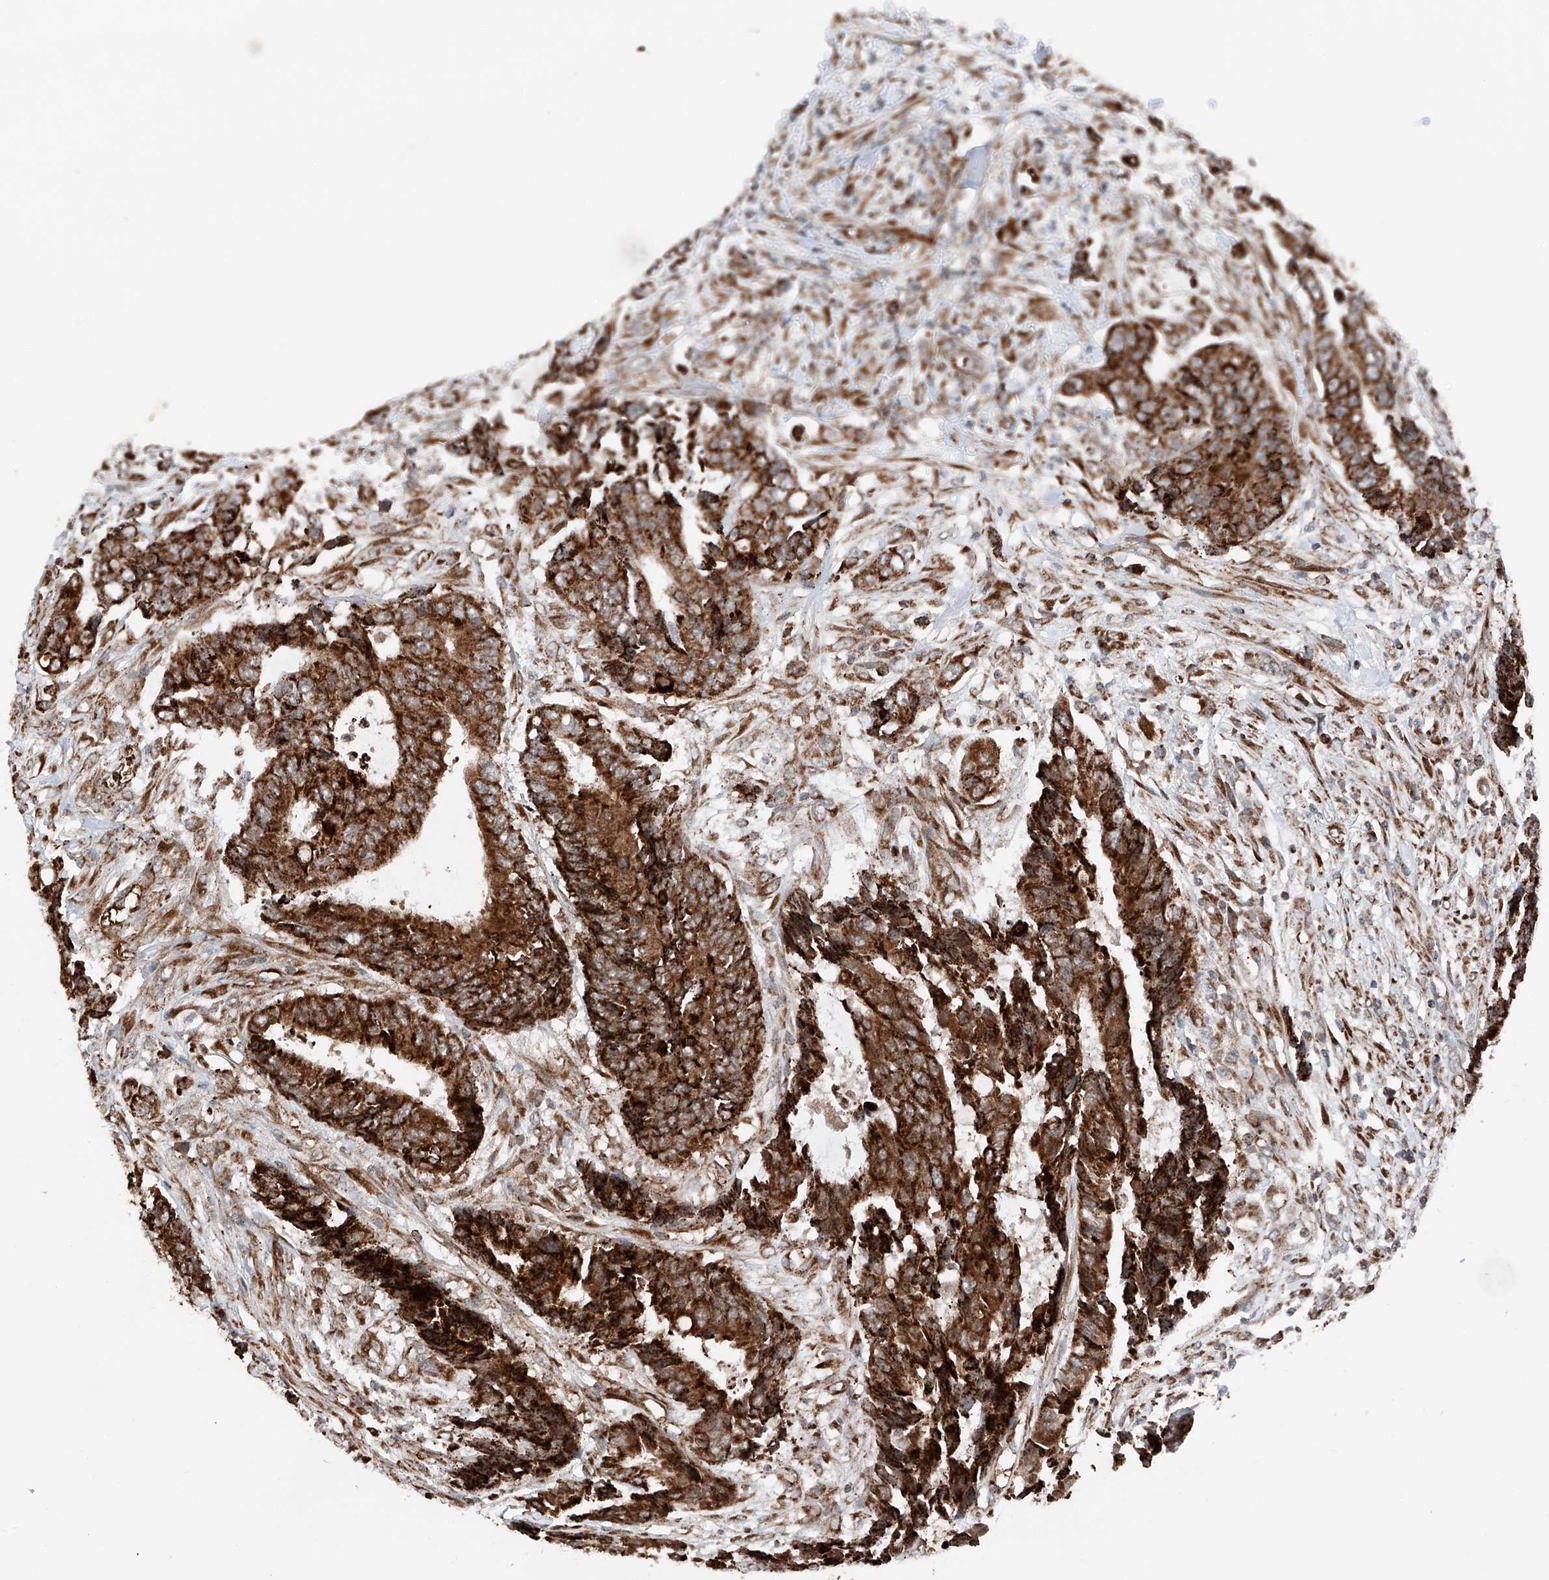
{"staining": {"intensity": "strong", "quantity": ">75%", "location": "cytoplasmic/membranous"}, "tissue": "colorectal cancer", "cell_type": "Tumor cells", "image_type": "cancer", "snomed": [{"axis": "morphology", "description": "Adenocarcinoma, NOS"}, {"axis": "topography", "description": "Rectum"}], "caption": "Colorectal cancer stained with a protein marker exhibits strong staining in tumor cells.", "gene": "ZSCAN29", "patient": {"sex": "male", "age": 84}}